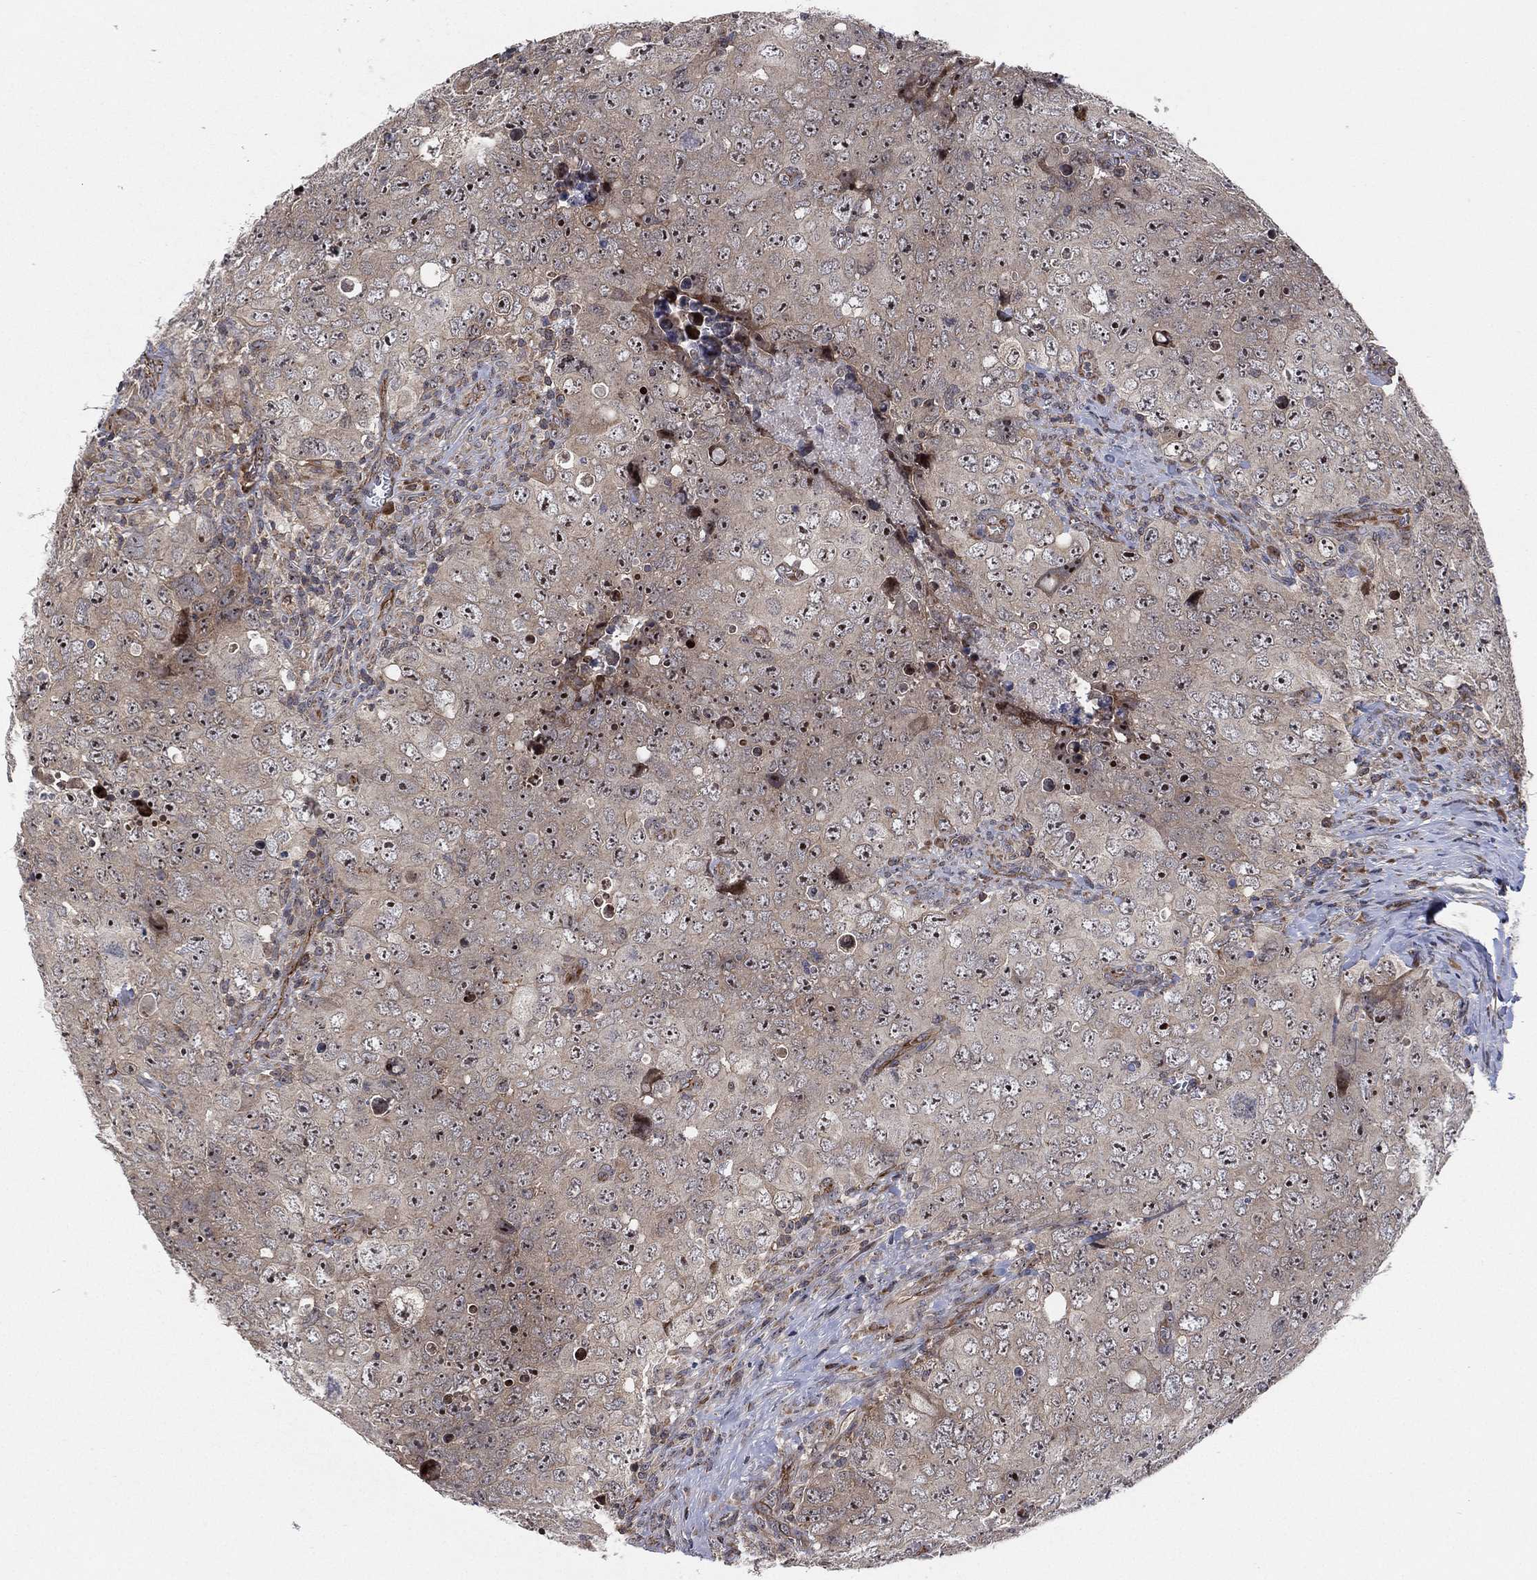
{"staining": {"intensity": "negative", "quantity": "none", "location": "none"}, "tissue": "testis cancer", "cell_type": "Tumor cells", "image_type": "cancer", "snomed": [{"axis": "morphology", "description": "Seminoma, NOS"}, {"axis": "topography", "description": "Testis"}], "caption": "Testis cancer was stained to show a protein in brown. There is no significant staining in tumor cells.", "gene": "TMCO1", "patient": {"sex": "male", "age": 34}}